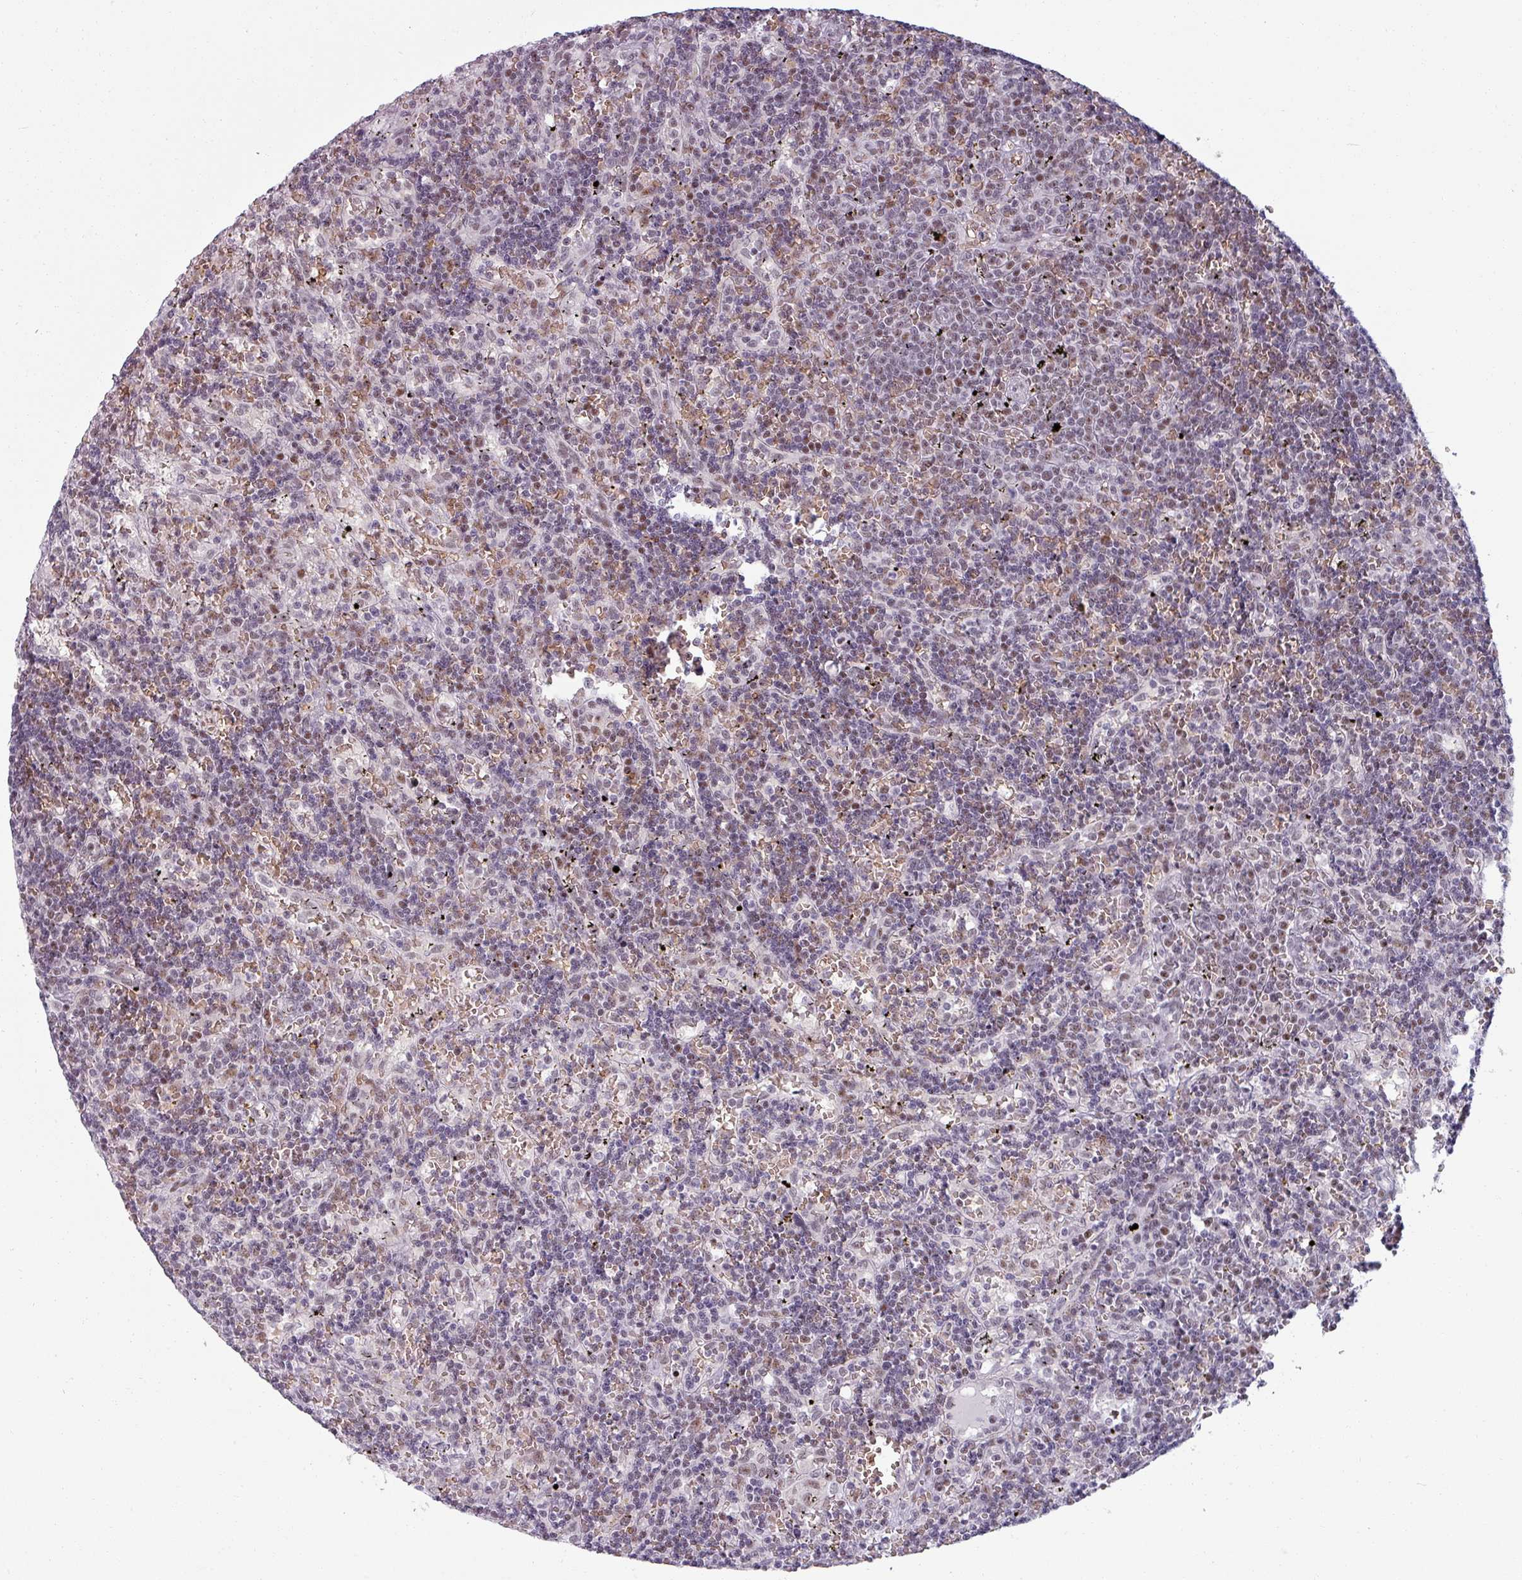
{"staining": {"intensity": "weak", "quantity": "25%-75%", "location": "nuclear"}, "tissue": "lymphoma", "cell_type": "Tumor cells", "image_type": "cancer", "snomed": [{"axis": "morphology", "description": "Malignant lymphoma, non-Hodgkin's type, Low grade"}, {"axis": "topography", "description": "Spleen"}], "caption": "Low-grade malignant lymphoma, non-Hodgkin's type stained with immunohistochemistry (IHC) exhibits weak nuclear positivity in approximately 25%-75% of tumor cells. (IHC, brightfield microscopy, high magnification).", "gene": "NCOR1", "patient": {"sex": "male", "age": 60}}